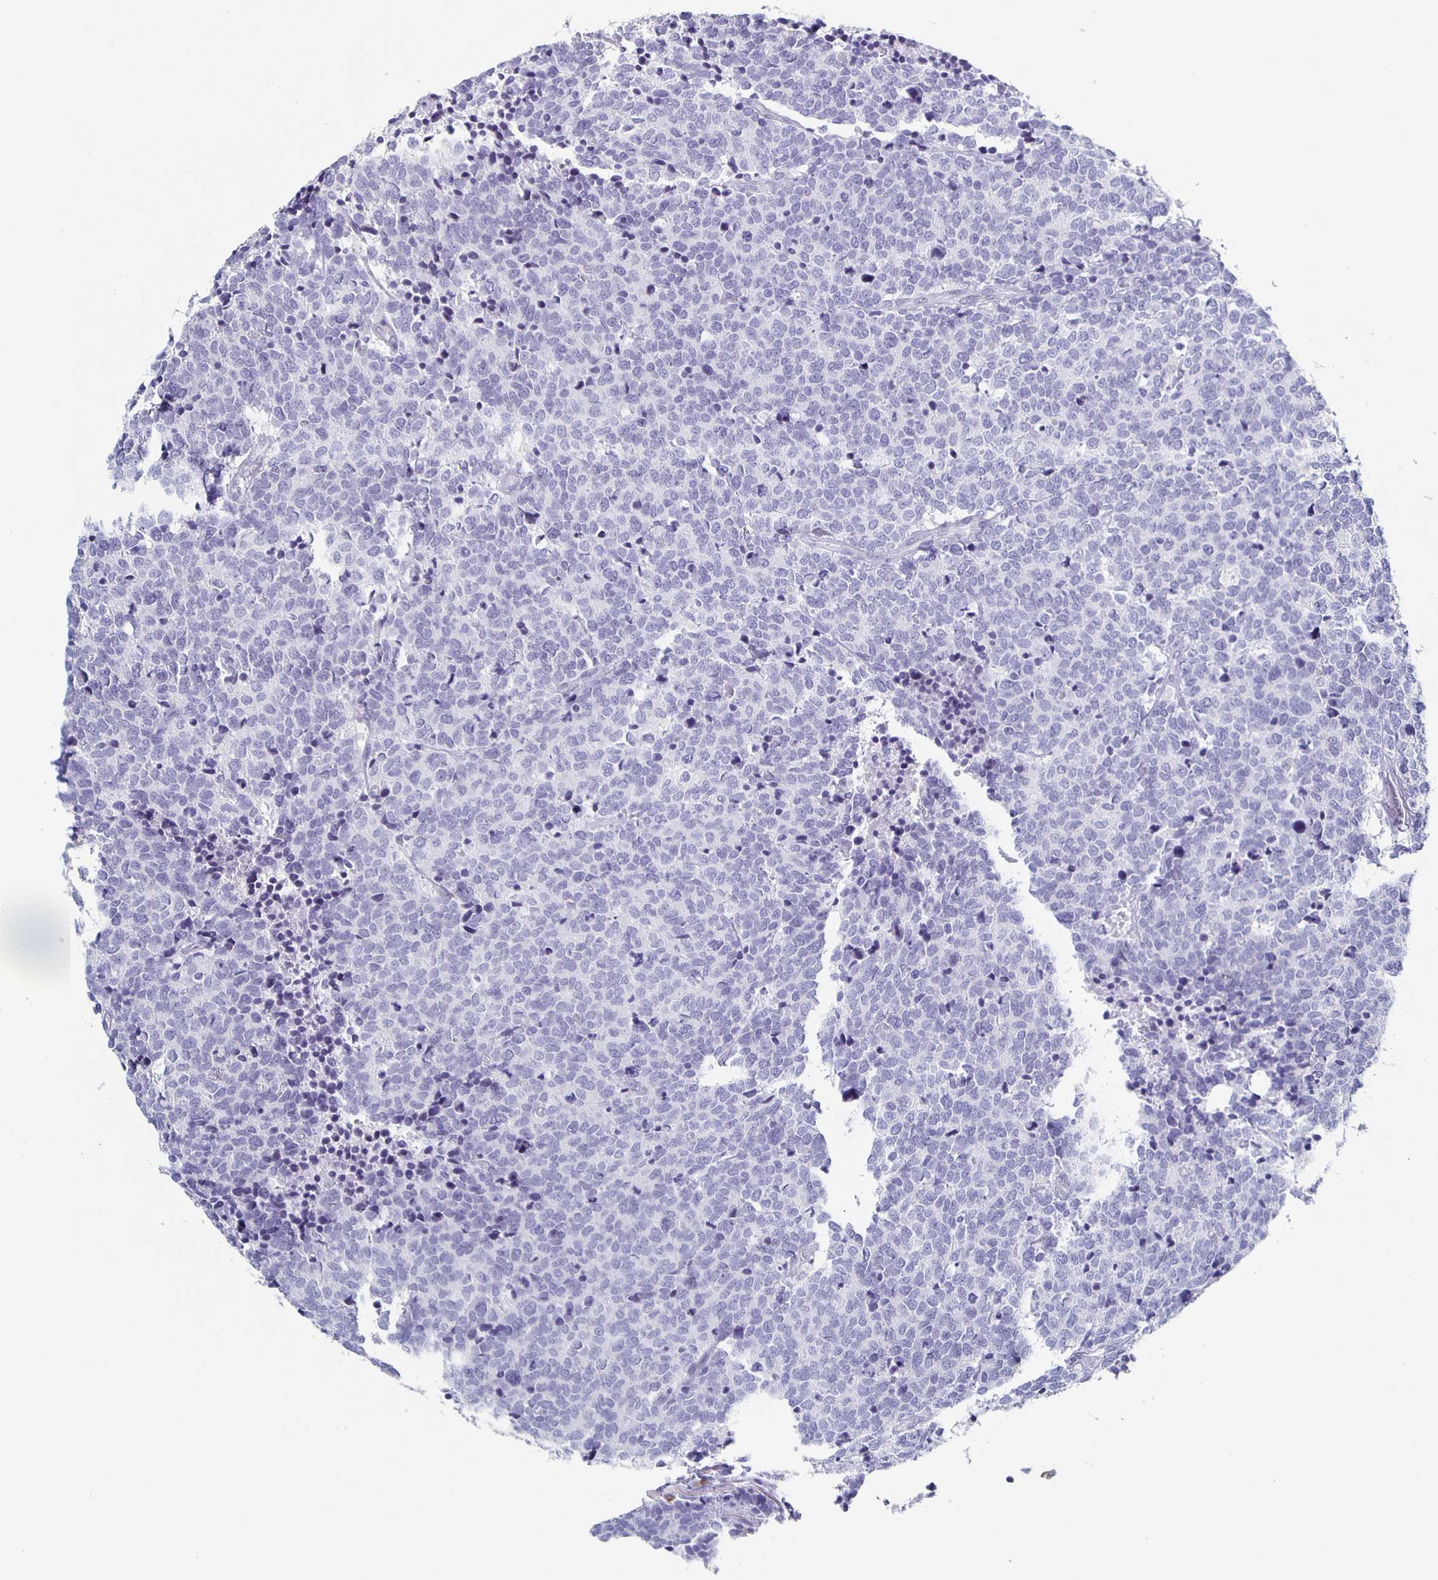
{"staining": {"intensity": "negative", "quantity": "none", "location": "none"}, "tissue": "carcinoid", "cell_type": "Tumor cells", "image_type": "cancer", "snomed": [{"axis": "morphology", "description": "Carcinoid, malignant, NOS"}, {"axis": "topography", "description": "Skin"}], "caption": "This is an immunohistochemistry image of human carcinoid. There is no expression in tumor cells.", "gene": "CCDC17", "patient": {"sex": "female", "age": 79}}